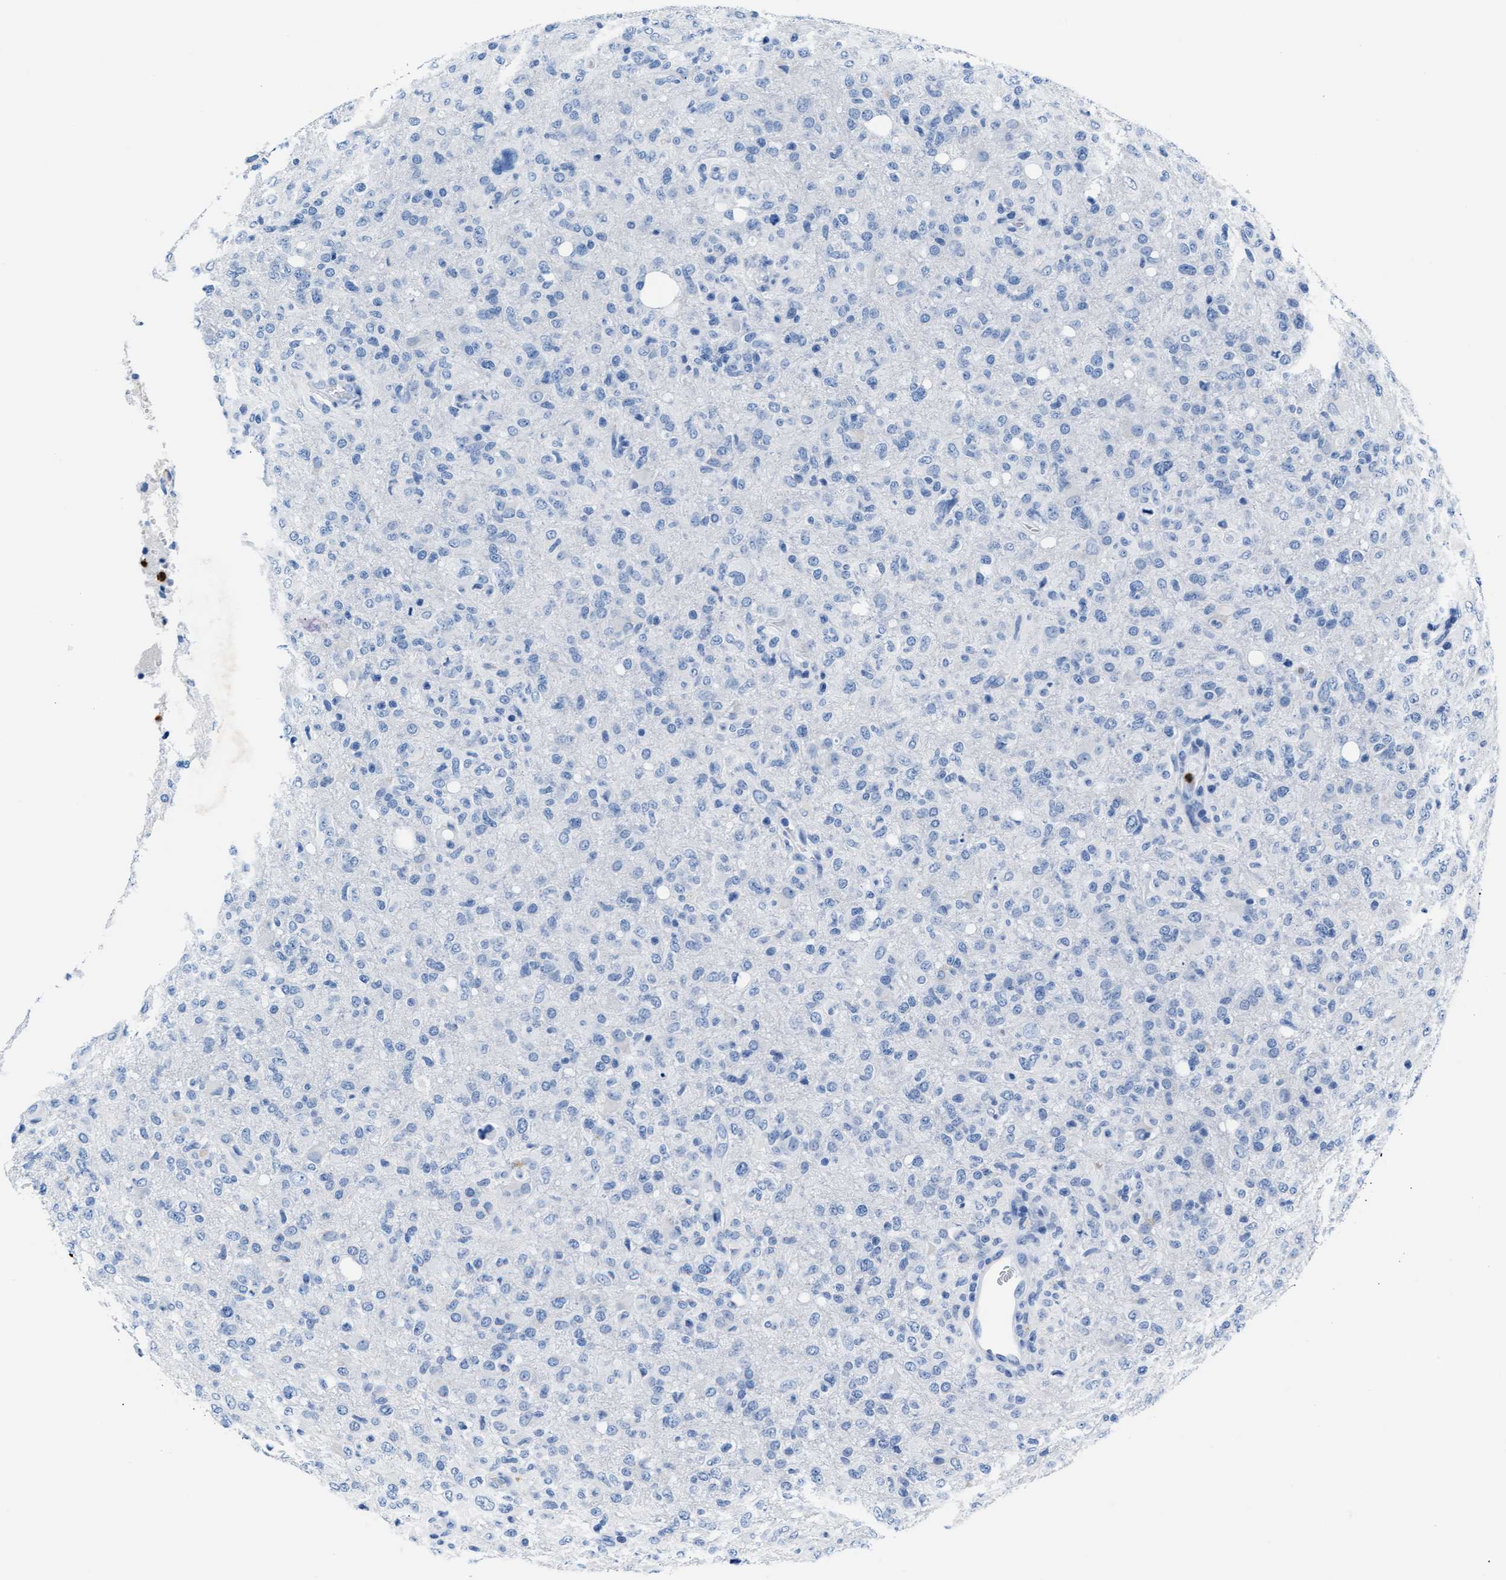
{"staining": {"intensity": "negative", "quantity": "none", "location": "none"}, "tissue": "glioma", "cell_type": "Tumor cells", "image_type": "cancer", "snomed": [{"axis": "morphology", "description": "Glioma, malignant, High grade"}, {"axis": "topography", "description": "Brain"}], "caption": "Immunohistochemistry (IHC) of human malignant high-grade glioma displays no expression in tumor cells. The staining was performed using DAB to visualize the protein expression in brown, while the nuclei were stained in blue with hematoxylin (Magnification: 20x).", "gene": "MMP8", "patient": {"sex": "female", "age": 57}}